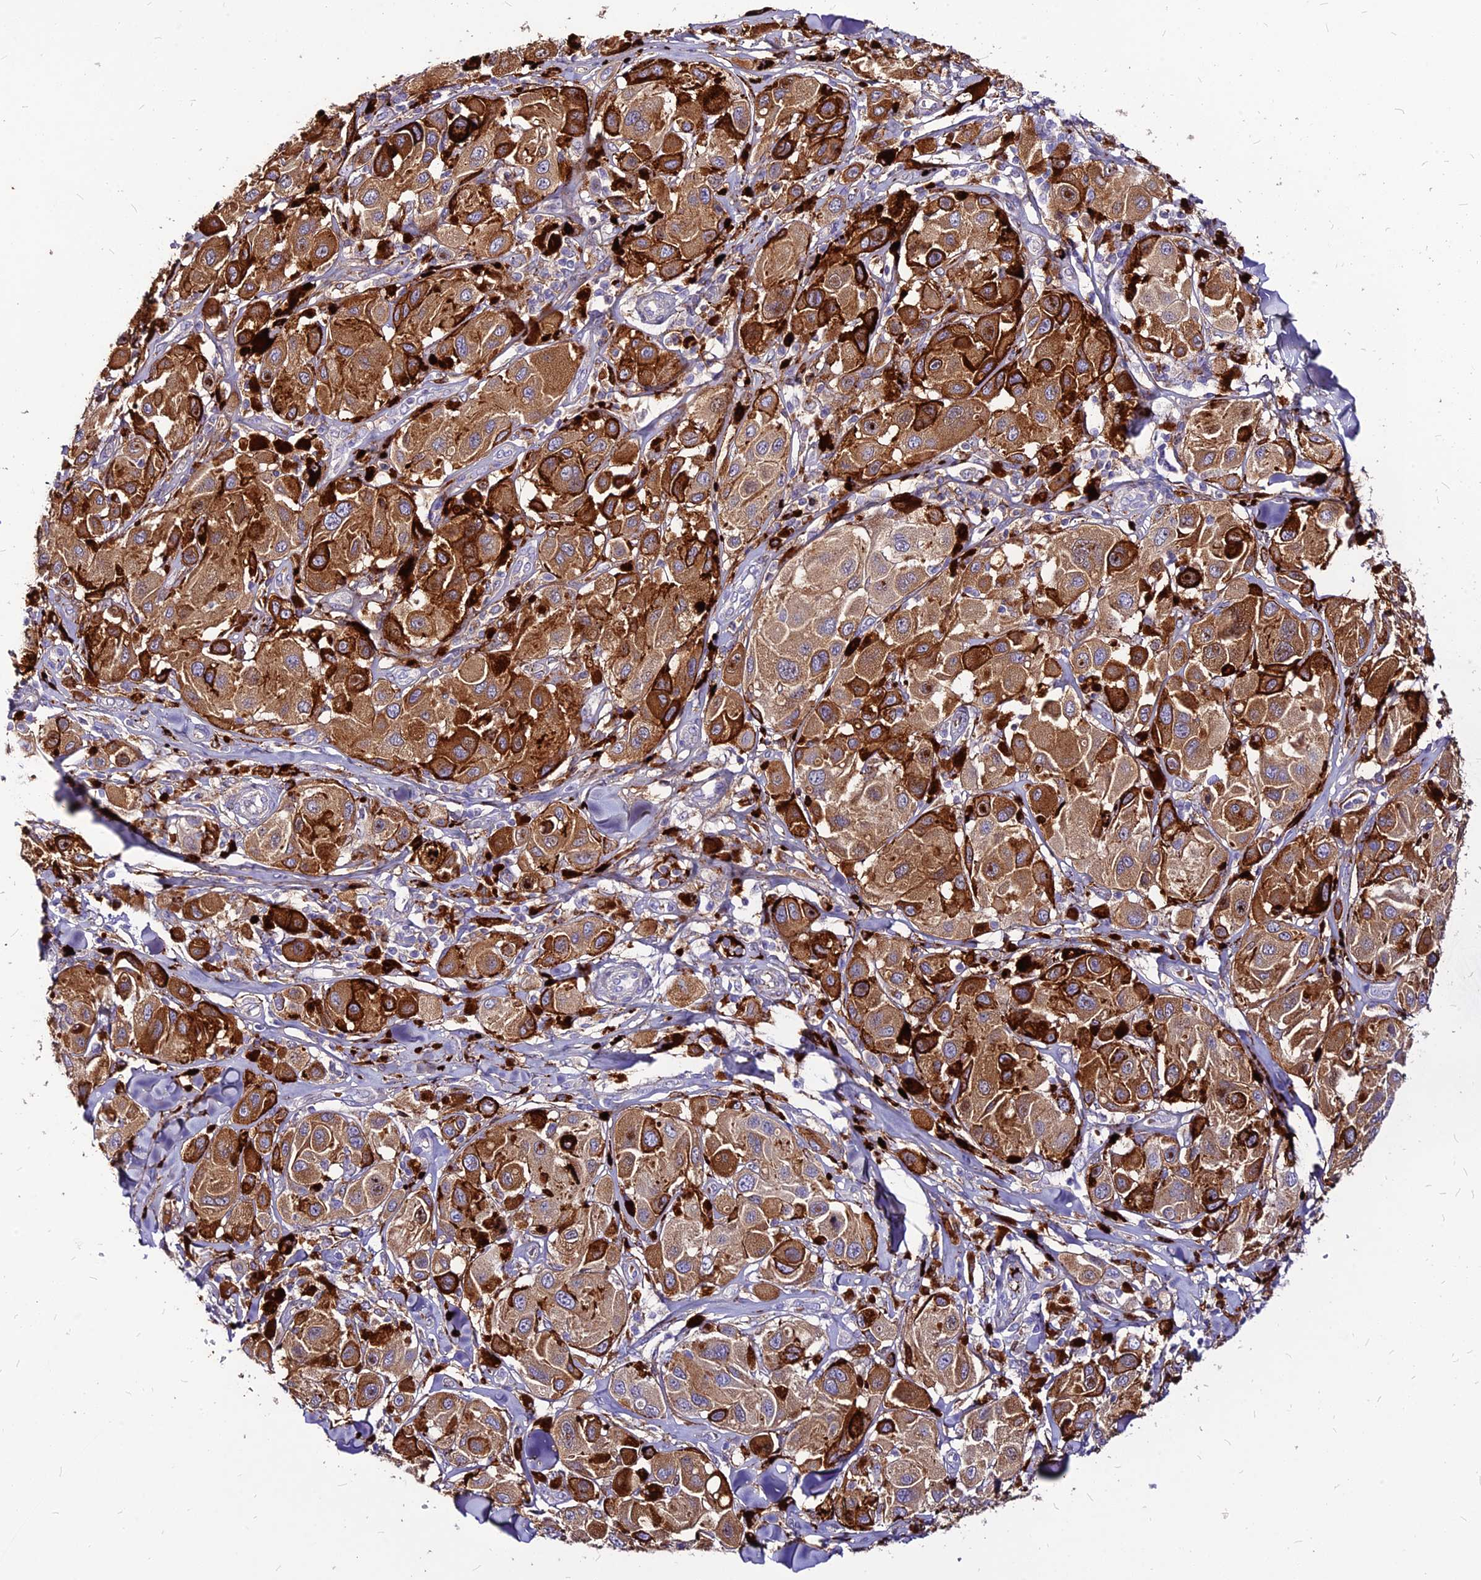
{"staining": {"intensity": "strong", "quantity": ">75%", "location": "cytoplasmic/membranous"}, "tissue": "melanoma", "cell_type": "Tumor cells", "image_type": "cancer", "snomed": [{"axis": "morphology", "description": "Malignant melanoma, Metastatic site"}, {"axis": "topography", "description": "Skin"}], "caption": "Malignant melanoma (metastatic site) stained with a protein marker demonstrates strong staining in tumor cells.", "gene": "RIMOC1", "patient": {"sex": "male", "age": 41}}